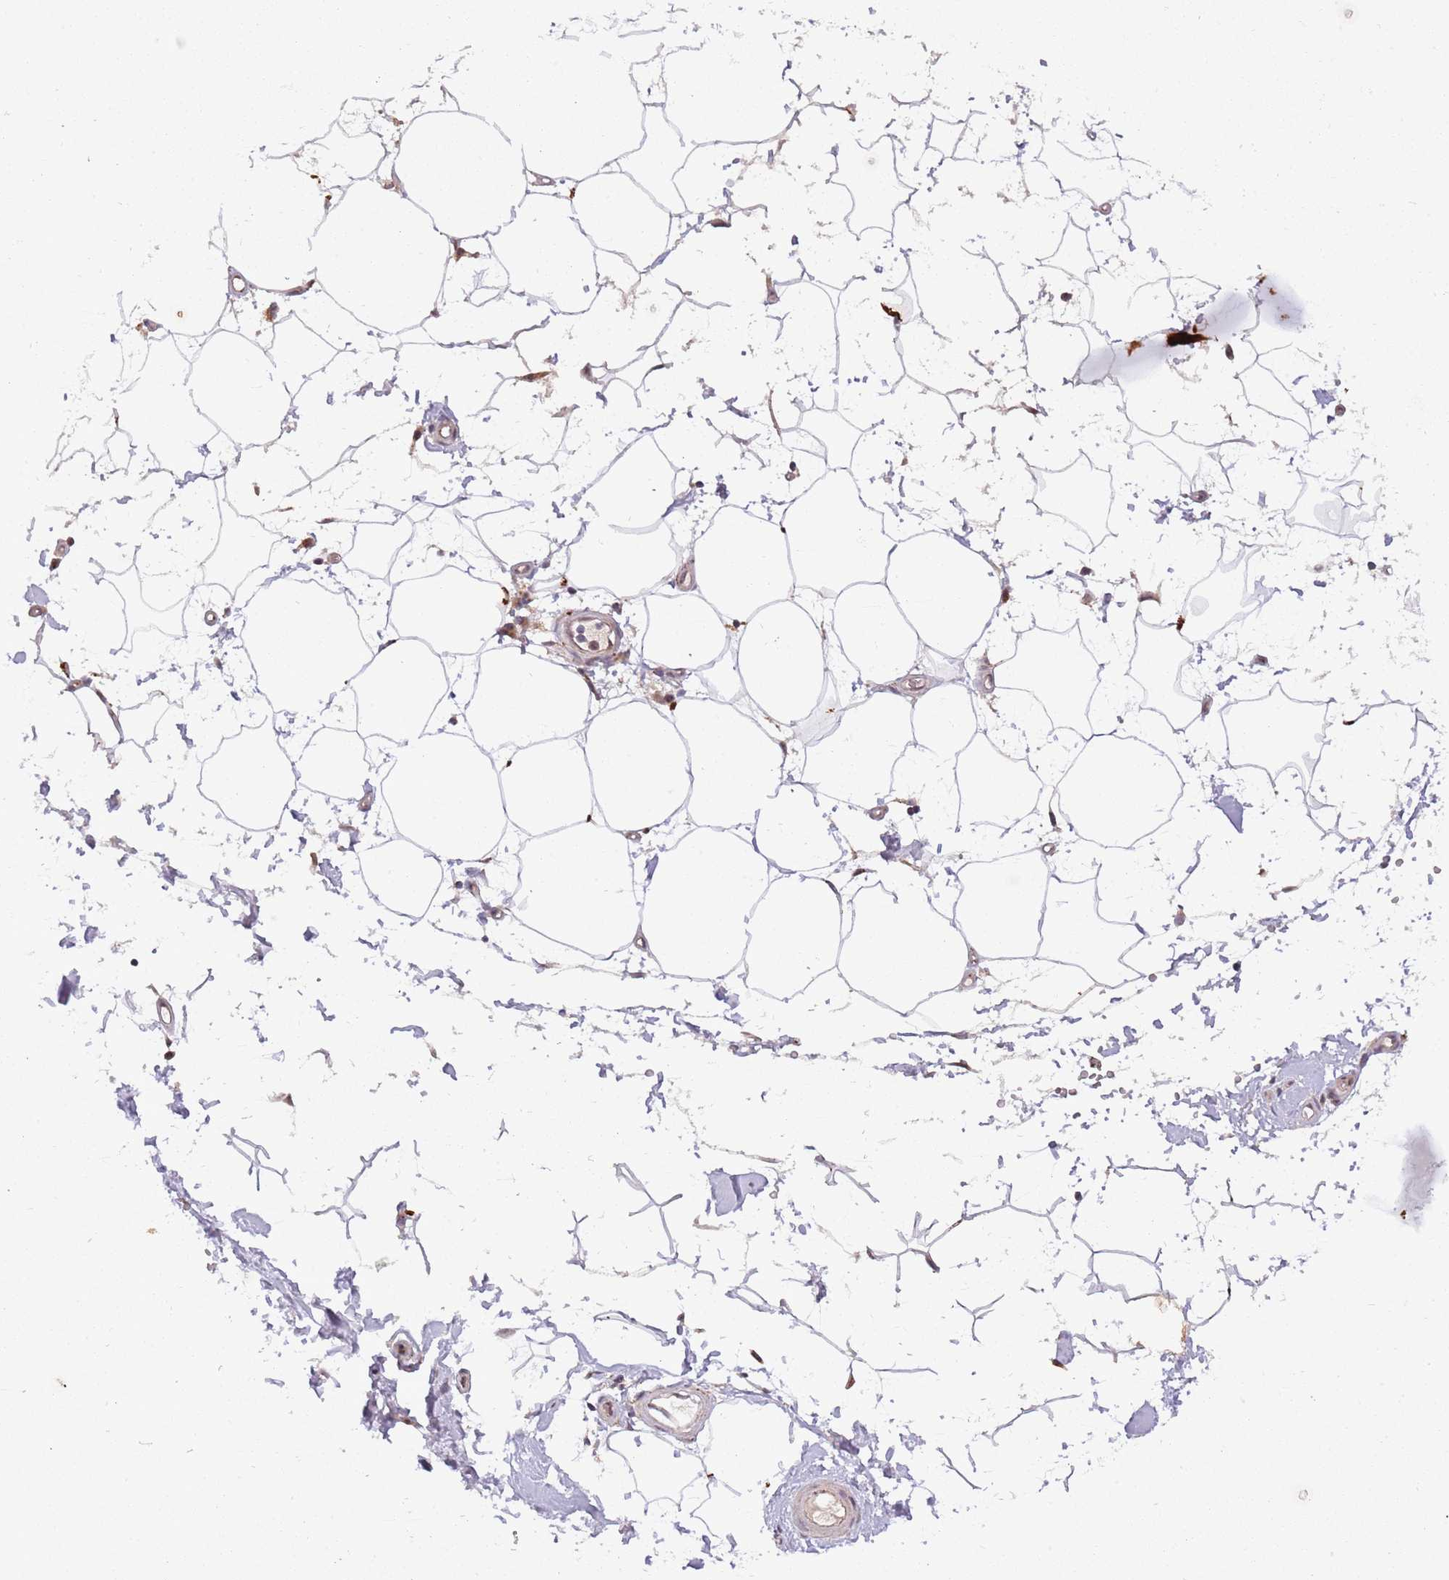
{"staining": {"intensity": "weak", "quantity": "25%-75%", "location": "cytoplasmic/membranous"}, "tissue": "adipose tissue", "cell_type": "Adipocytes", "image_type": "normal", "snomed": [{"axis": "morphology", "description": "Normal tissue, NOS"}, {"axis": "topography", "description": "Soft tissue"}, {"axis": "topography", "description": "Adipose tissue"}, {"axis": "topography", "description": "Vascular tissue"}, {"axis": "topography", "description": "Peripheral nerve tissue"}], "caption": "A high-resolution image shows immunohistochemistry (IHC) staining of normal adipose tissue, which reveals weak cytoplasmic/membranous staining in approximately 25%-75% of adipocytes.", "gene": "TRIM27", "patient": {"sex": "male", "age": 74}}